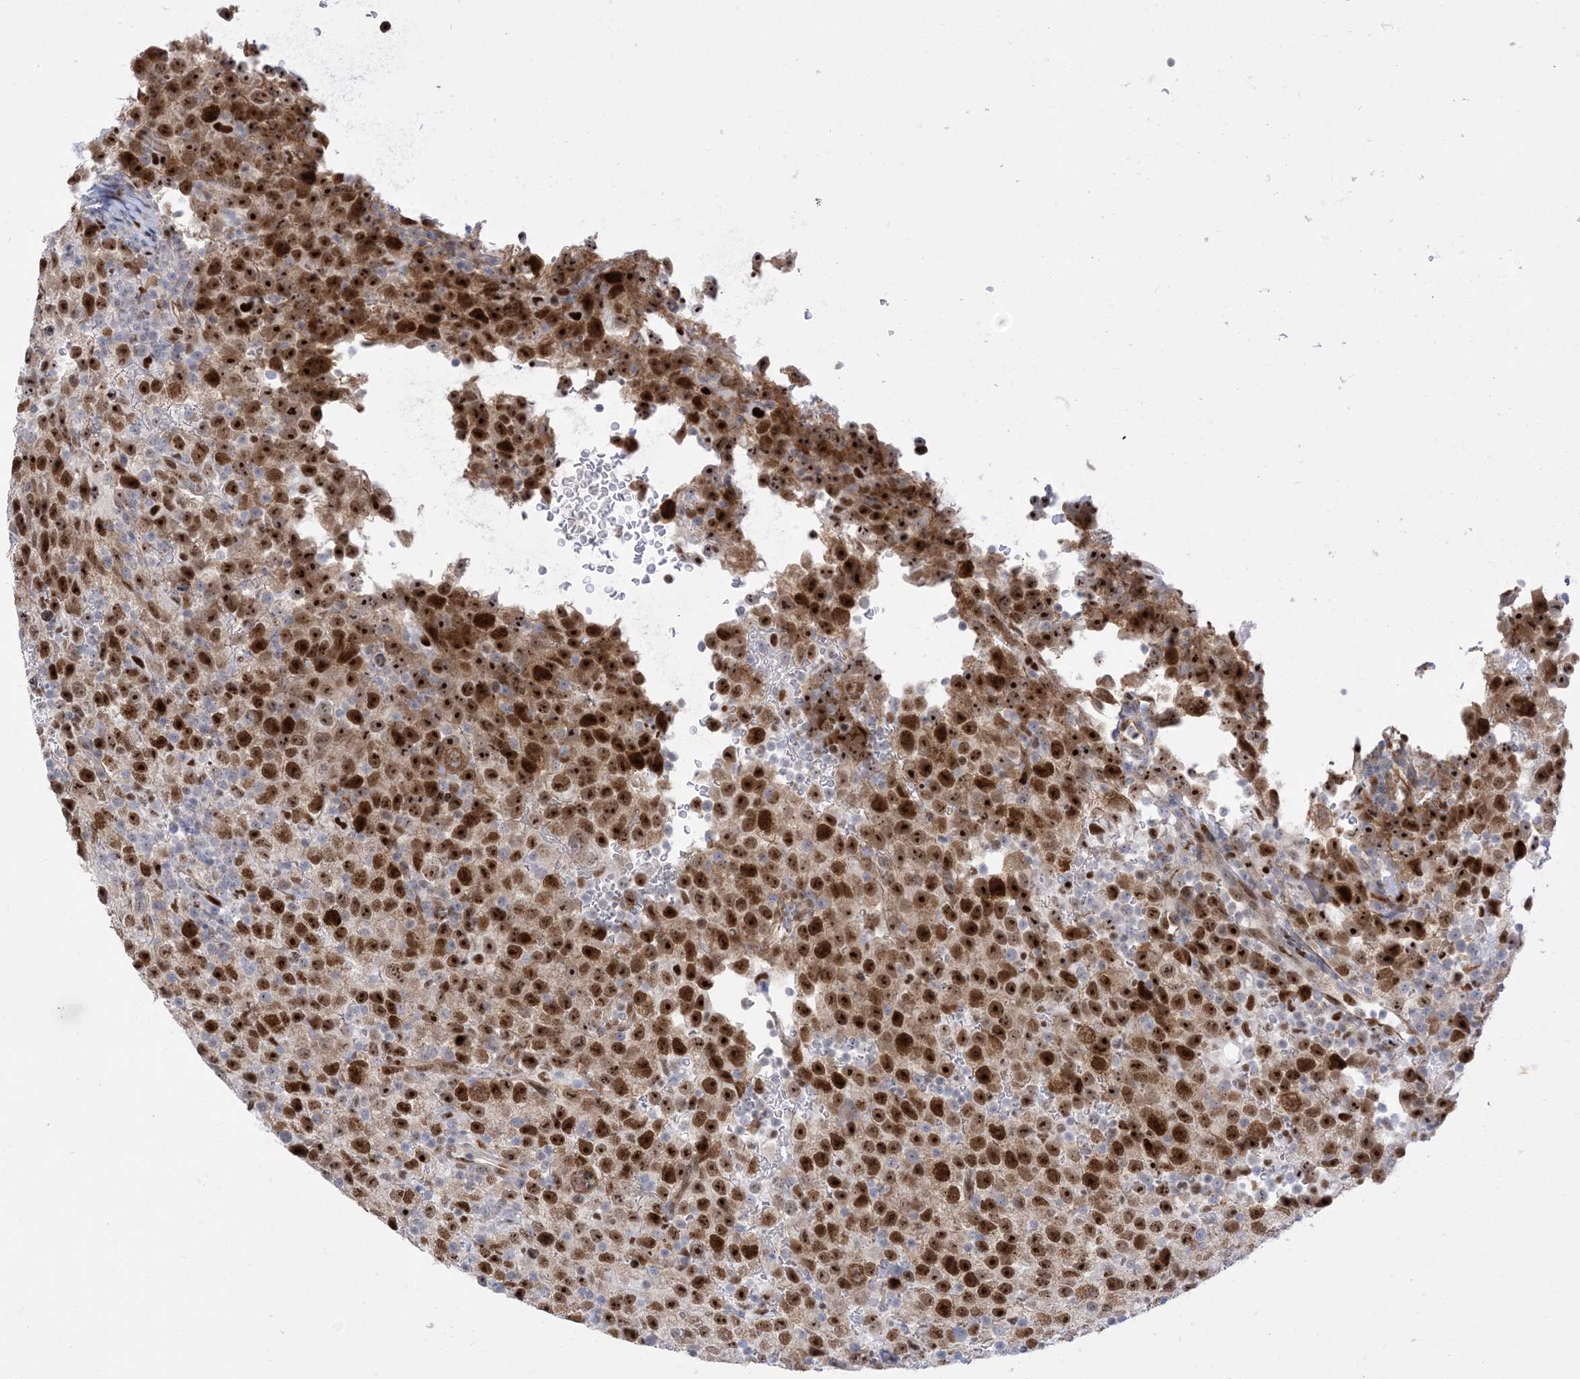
{"staining": {"intensity": "strong", "quantity": ">75%", "location": "nuclear"}, "tissue": "testis cancer", "cell_type": "Tumor cells", "image_type": "cancer", "snomed": [{"axis": "morphology", "description": "Seminoma, NOS"}, {"axis": "topography", "description": "Testis"}], "caption": "Testis seminoma was stained to show a protein in brown. There is high levels of strong nuclear staining in approximately >75% of tumor cells.", "gene": "MARS2", "patient": {"sex": "male", "age": 22}}